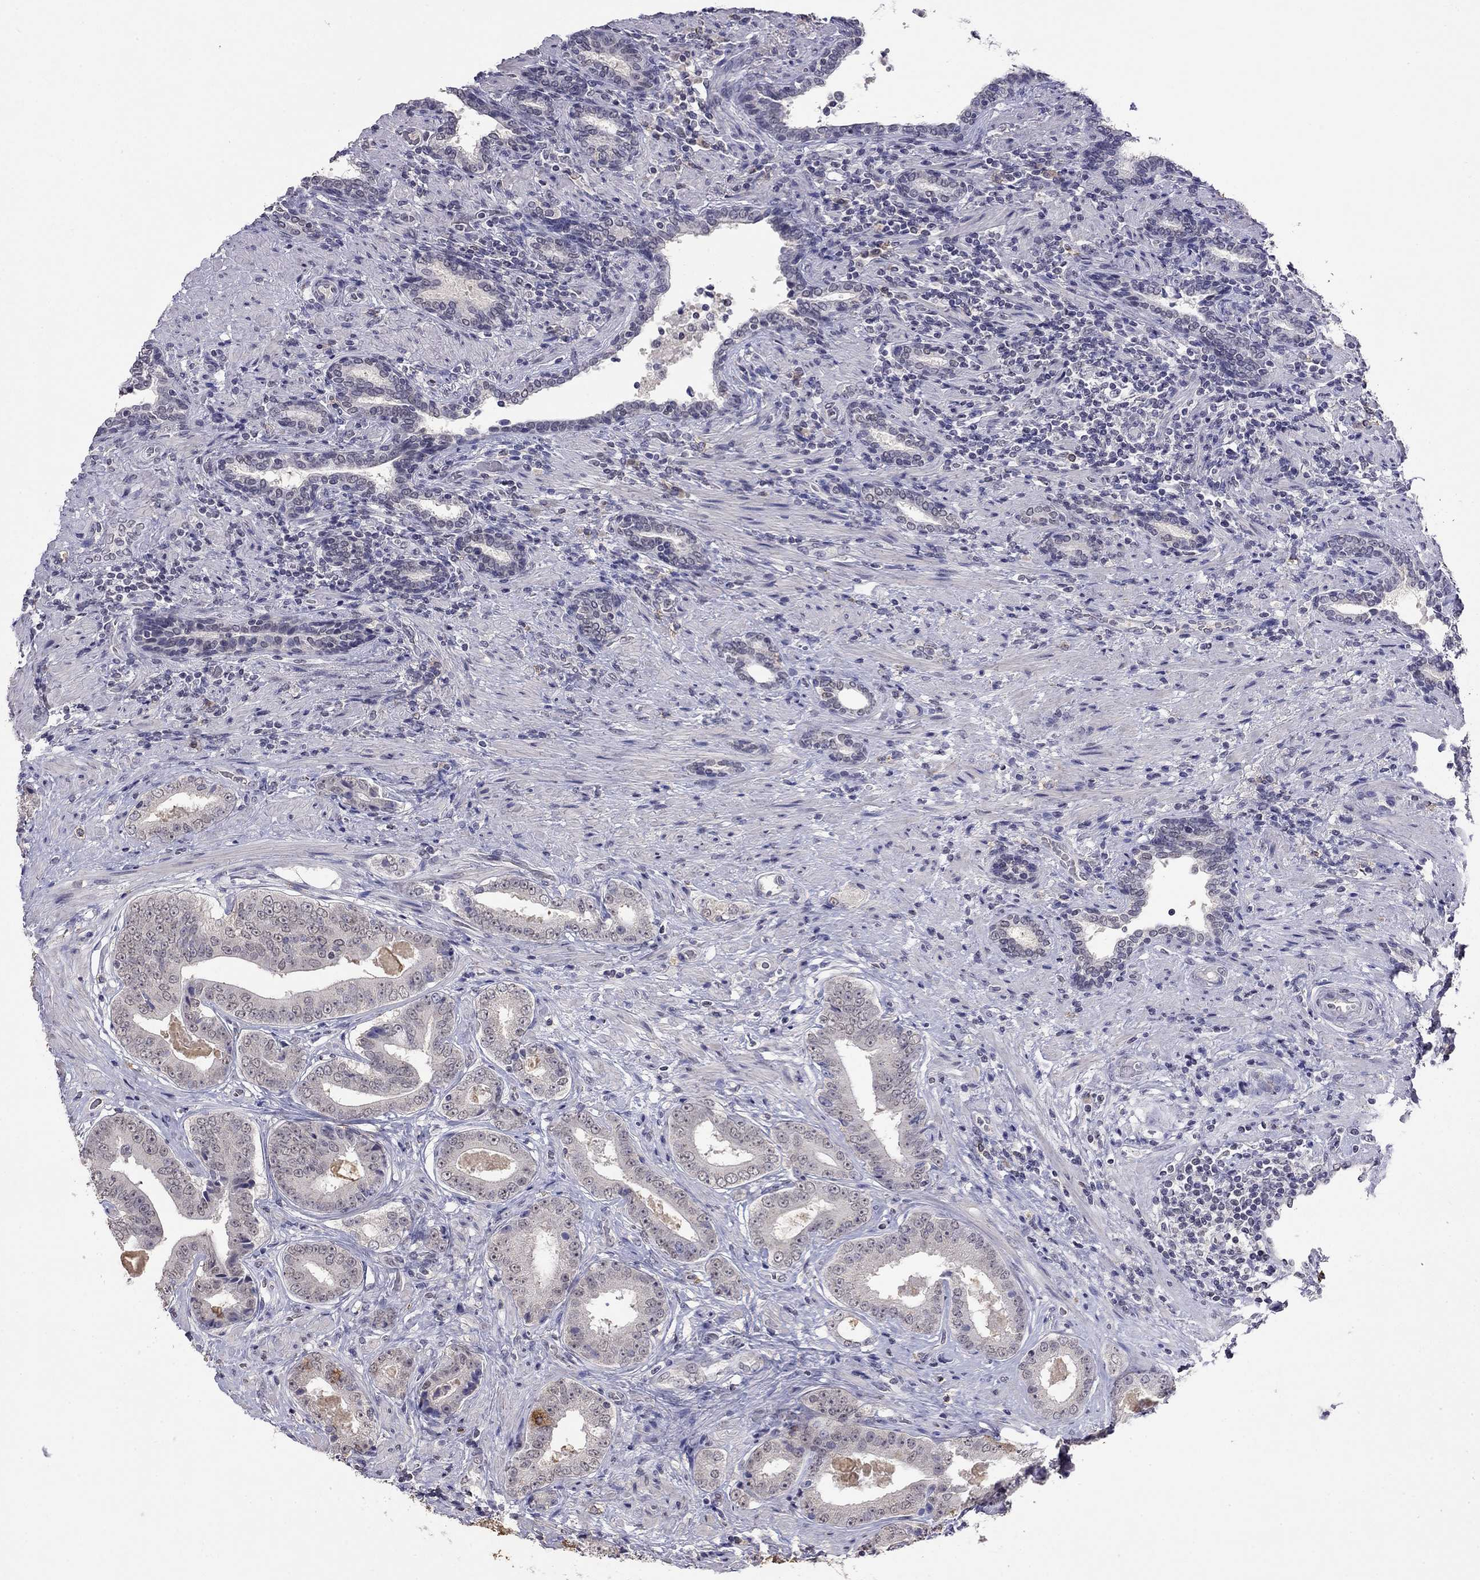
{"staining": {"intensity": "negative", "quantity": "none", "location": "none"}, "tissue": "prostate cancer", "cell_type": "Tumor cells", "image_type": "cancer", "snomed": [{"axis": "morphology", "description": "Adenocarcinoma, Low grade"}, {"axis": "topography", "description": "Prostate and seminal vesicle, NOS"}], "caption": "Prostate cancer was stained to show a protein in brown. There is no significant positivity in tumor cells.", "gene": "WNK3", "patient": {"sex": "male", "age": 61}}